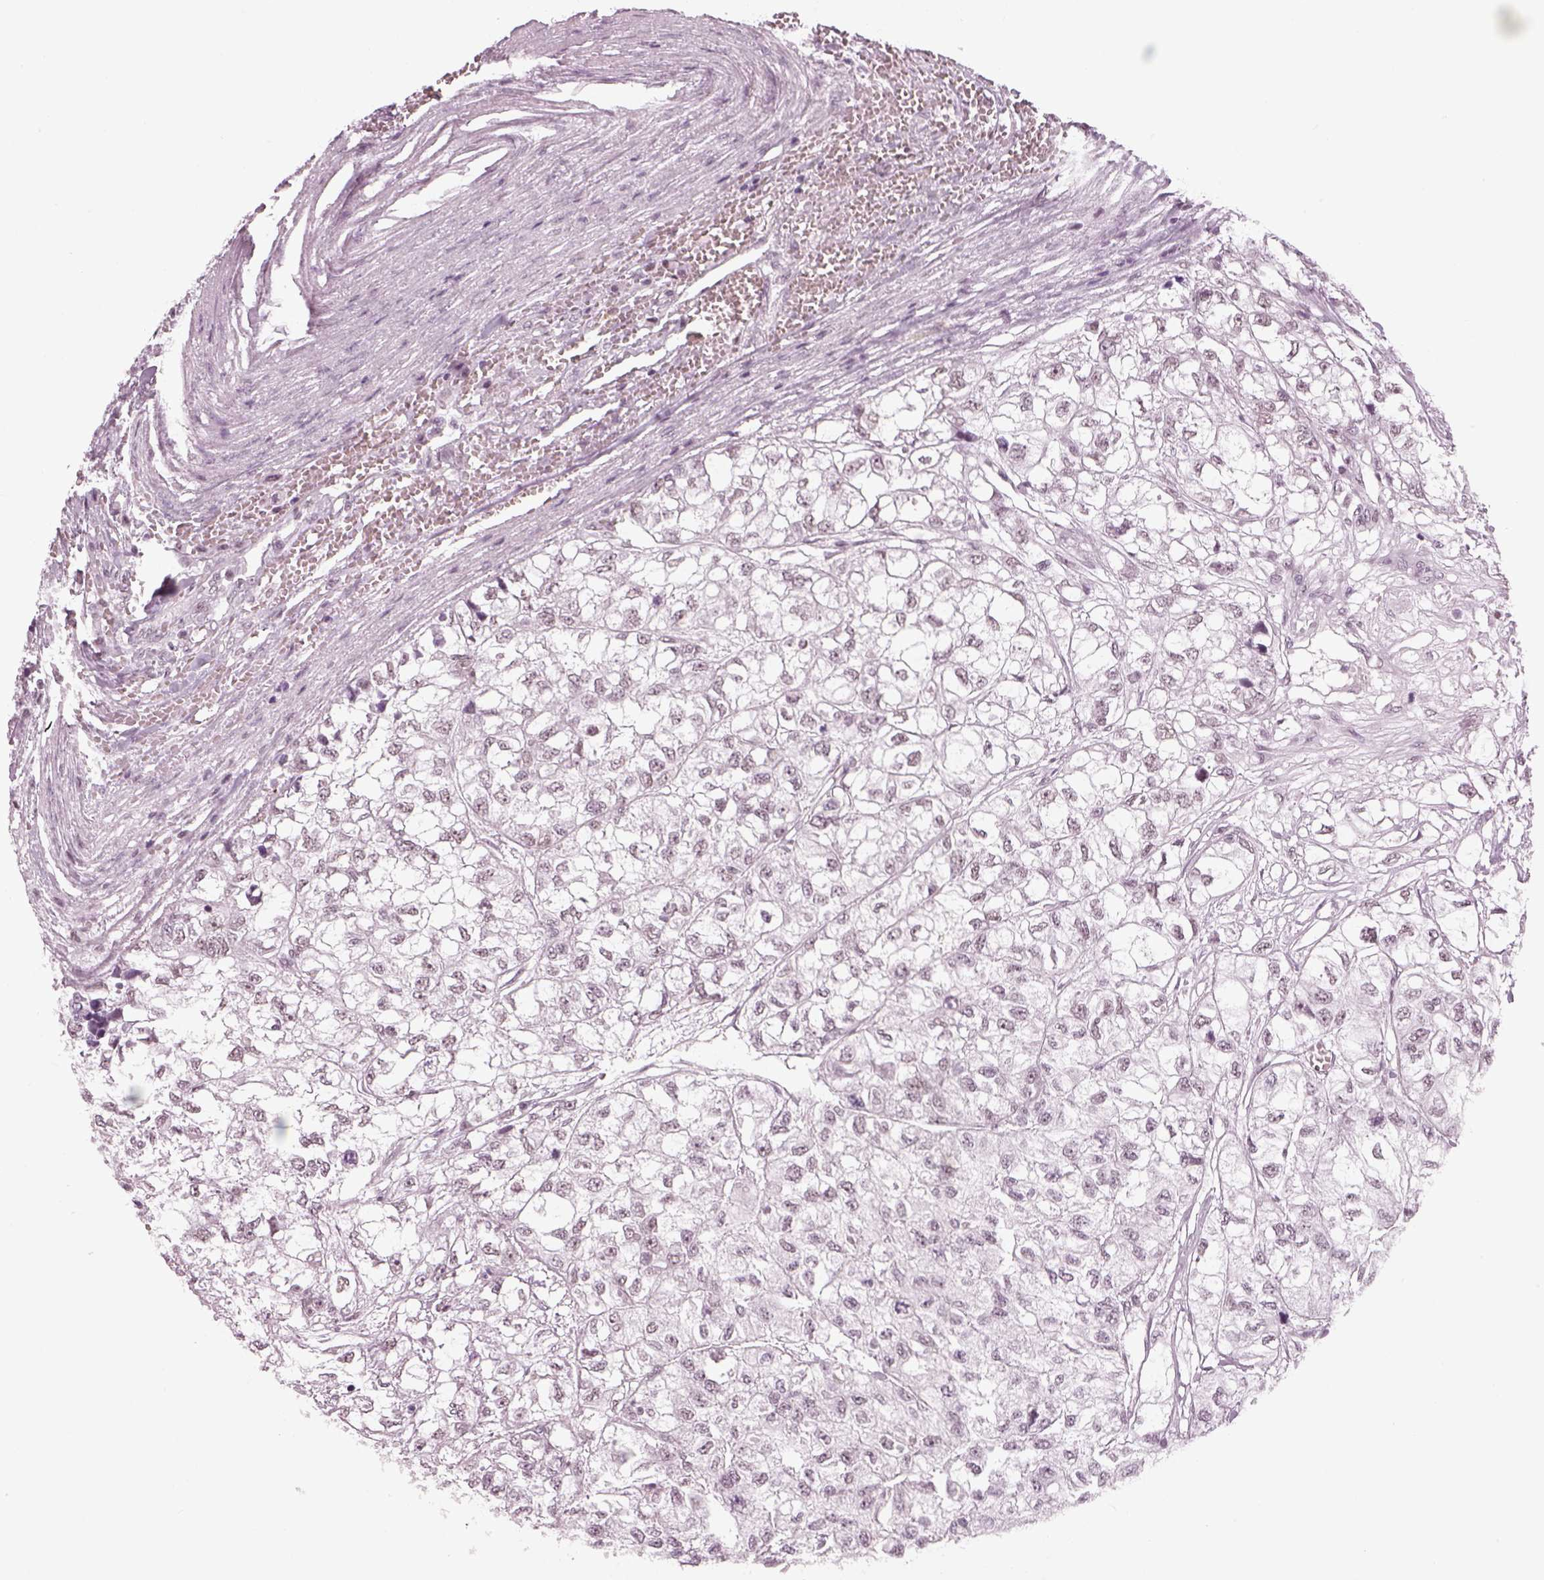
{"staining": {"intensity": "negative", "quantity": "none", "location": "none"}, "tissue": "renal cancer", "cell_type": "Tumor cells", "image_type": "cancer", "snomed": [{"axis": "morphology", "description": "Adenocarcinoma, NOS"}, {"axis": "topography", "description": "Kidney"}], "caption": "Protein analysis of adenocarcinoma (renal) reveals no significant expression in tumor cells.", "gene": "KCNG2", "patient": {"sex": "male", "age": 56}}